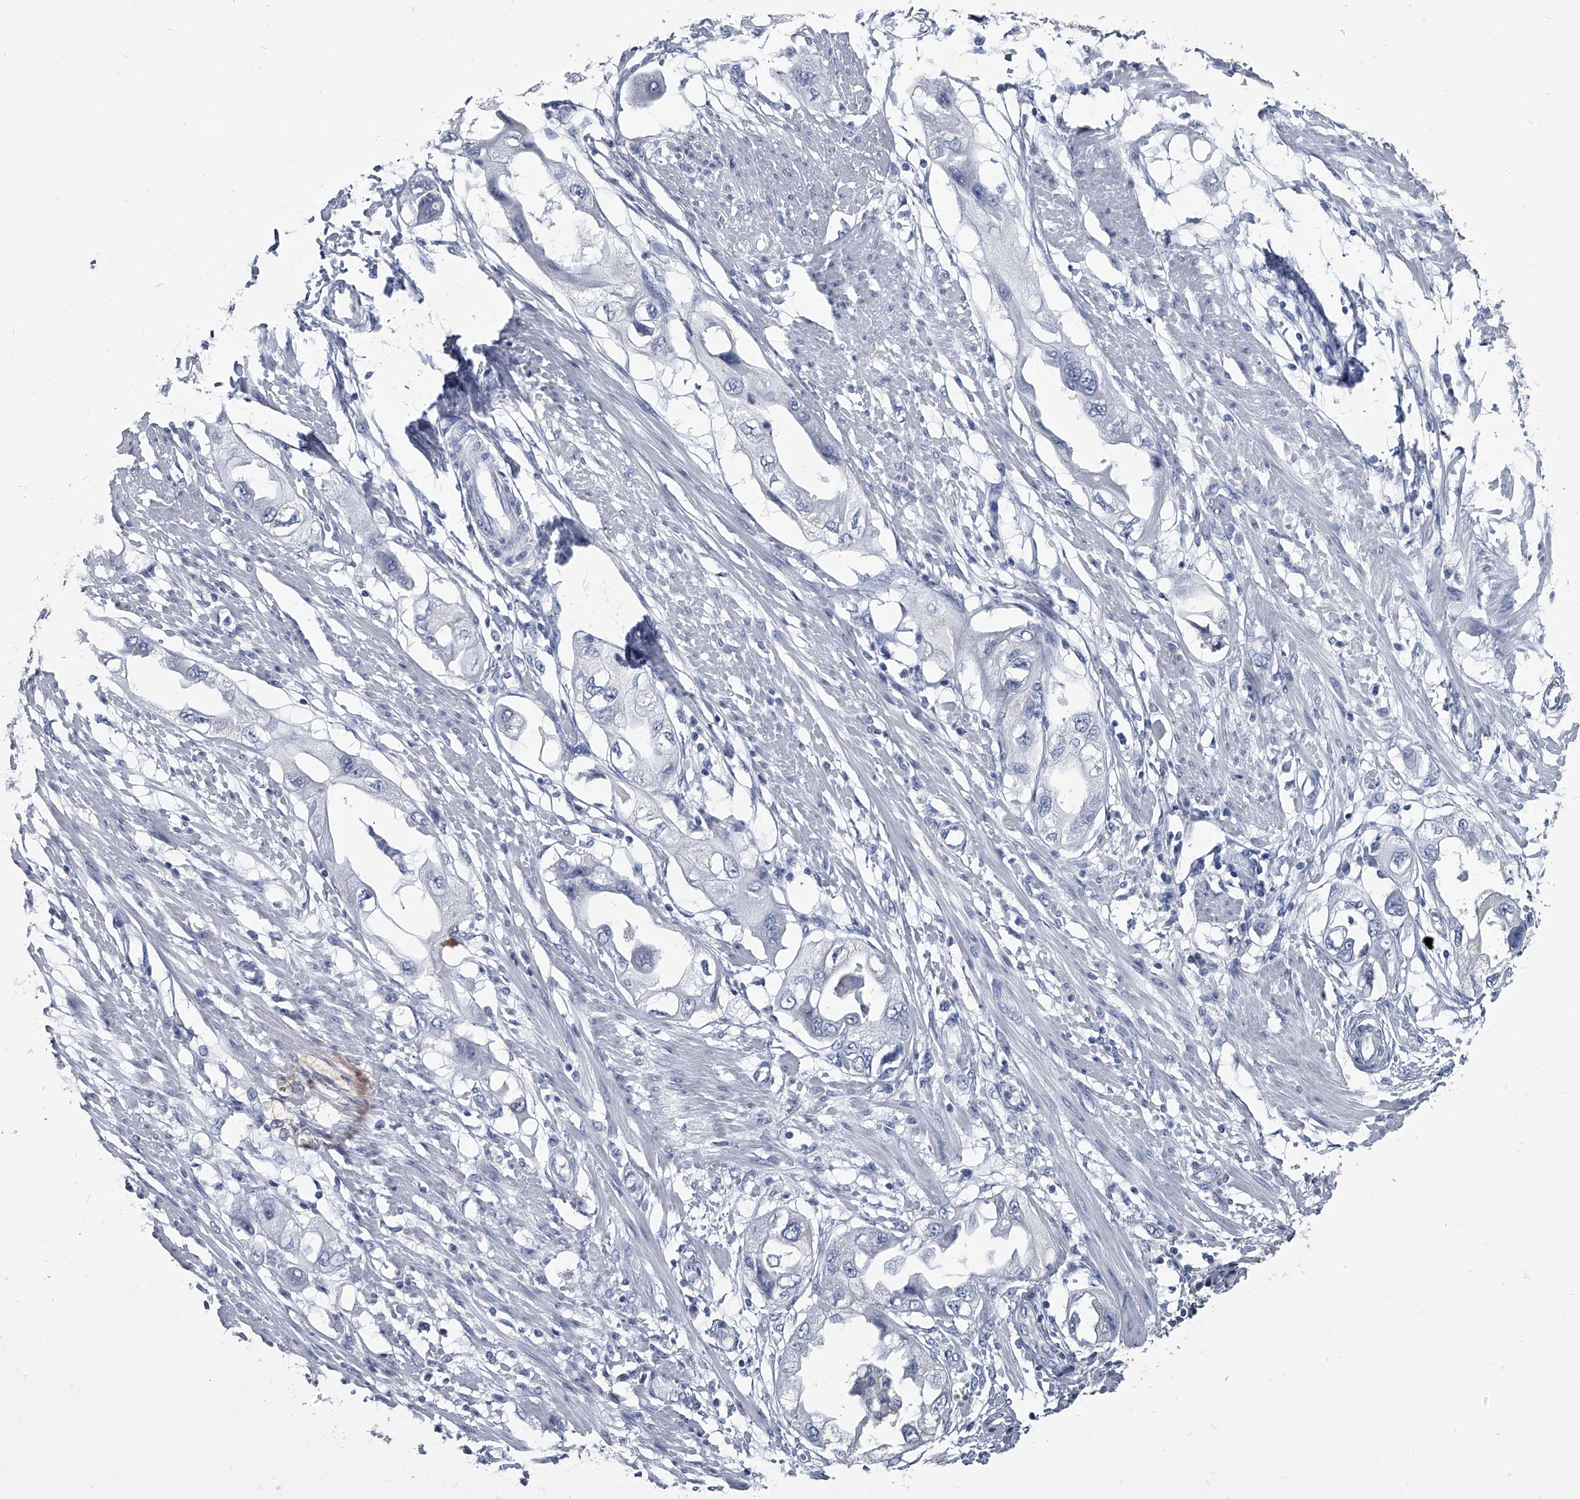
{"staining": {"intensity": "negative", "quantity": "none", "location": "none"}, "tissue": "endometrial cancer", "cell_type": "Tumor cells", "image_type": "cancer", "snomed": [{"axis": "morphology", "description": "Adenocarcinoma, NOS"}, {"axis": "topography", "description": "Endometrium"}], "caption": "Immunohistochemistry of endometrial adenocarcinoma shows no expression in tumor cells. (IHC, brightfield microscopy, high magnification).", "gene": "BCAS1", "patient": {"sex": "female", "age": 67}}